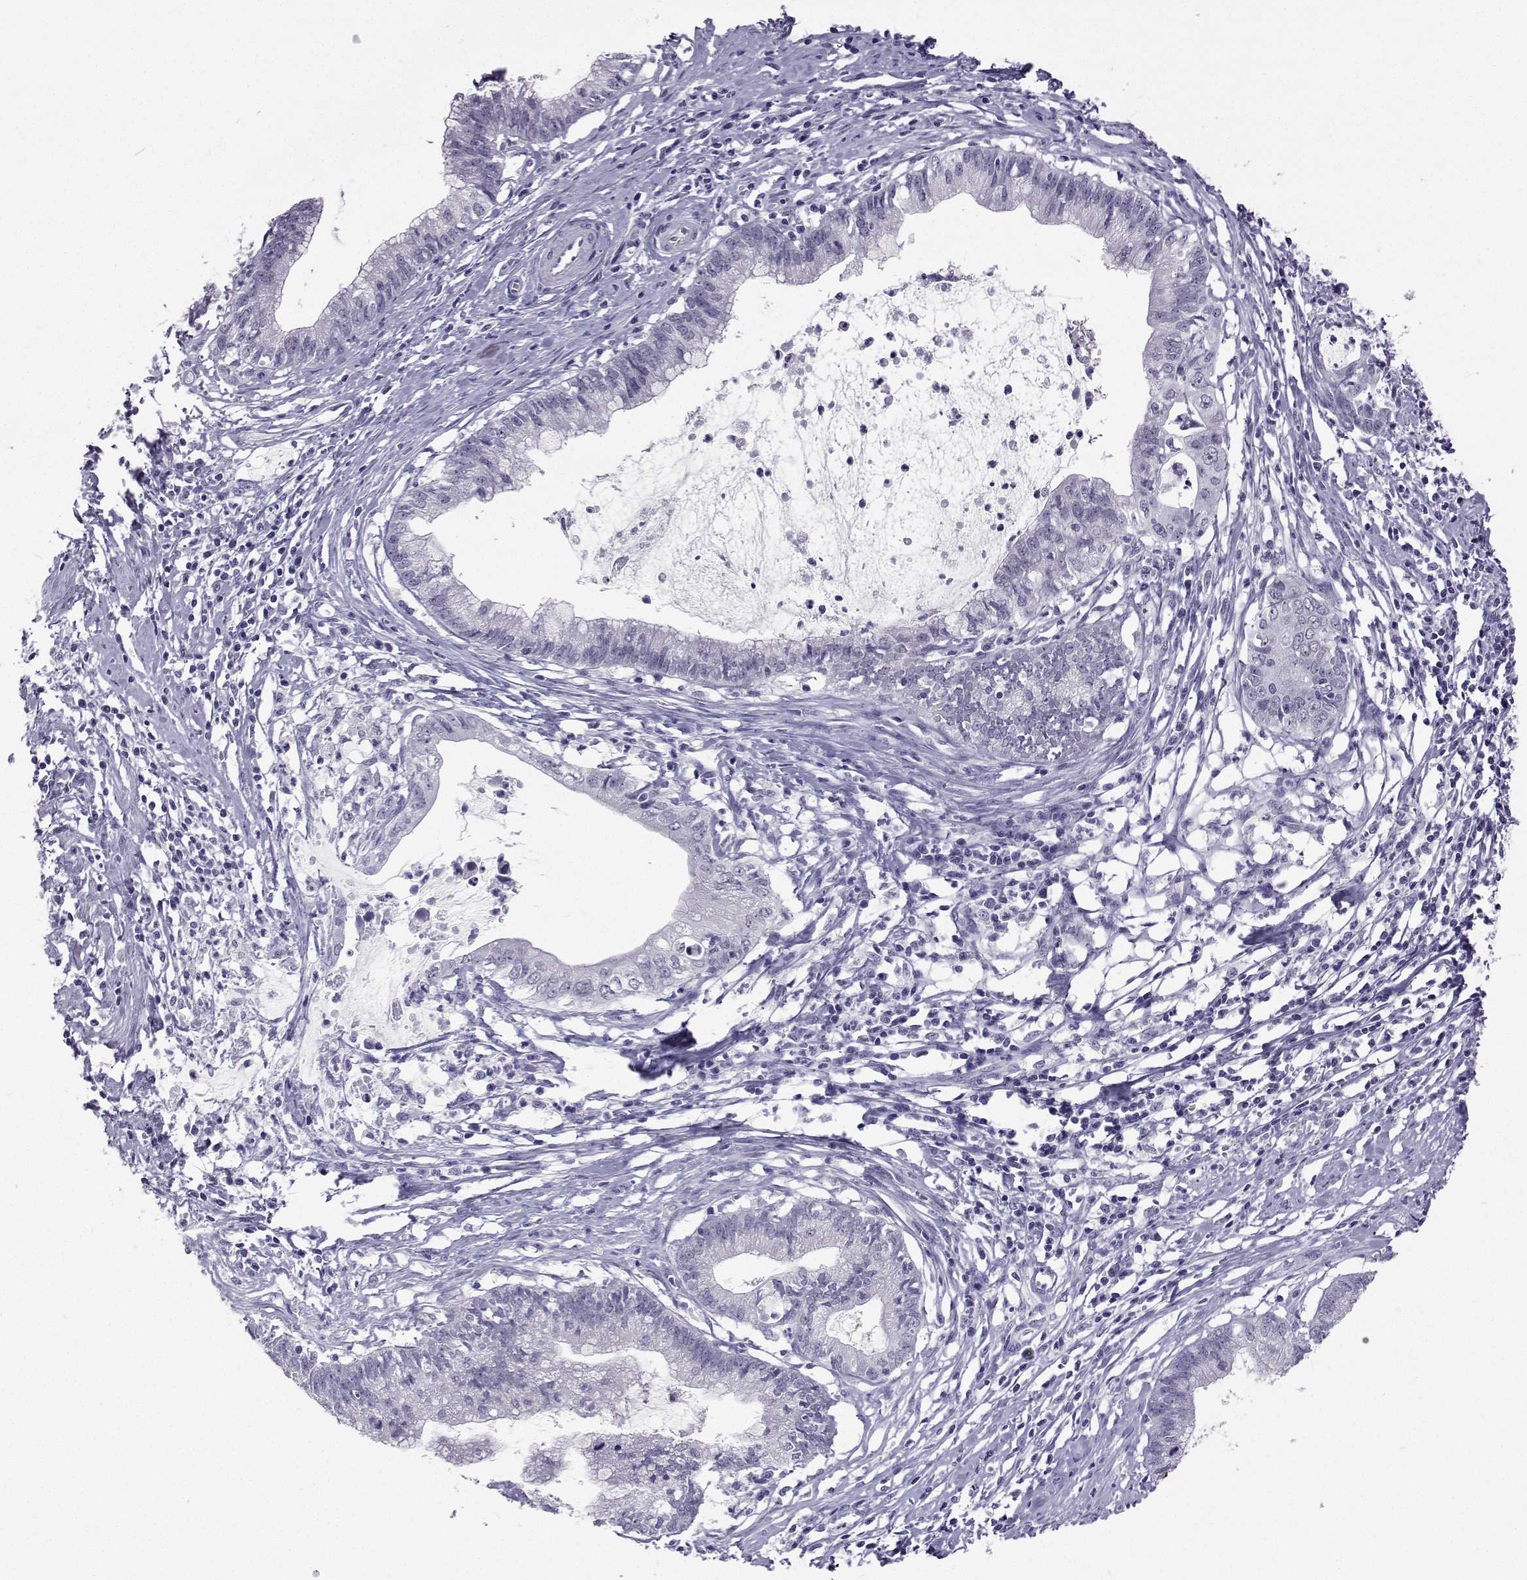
{"staining": {"intensity": "negative", "quantity": "none", "location": "none"}, "tissue": "cervical cancer", "cell_type": "Tumor cells", "image_type": "cancer", "snomed": [{"axis": "morphology", "description": "Normal tissue, NOS"}, {"axis": "morphology", "description": "Adenocarcinoma, NOS"}, {"axis": "topography", "description": "Cervix"}], "caption": "Cervical cancer (adenocarcinoma) stained for a protein using immunohistochemistry displays no staining tumor cells.", "gene": "GALM", "patient": {"sex": "female", "age": 38}}